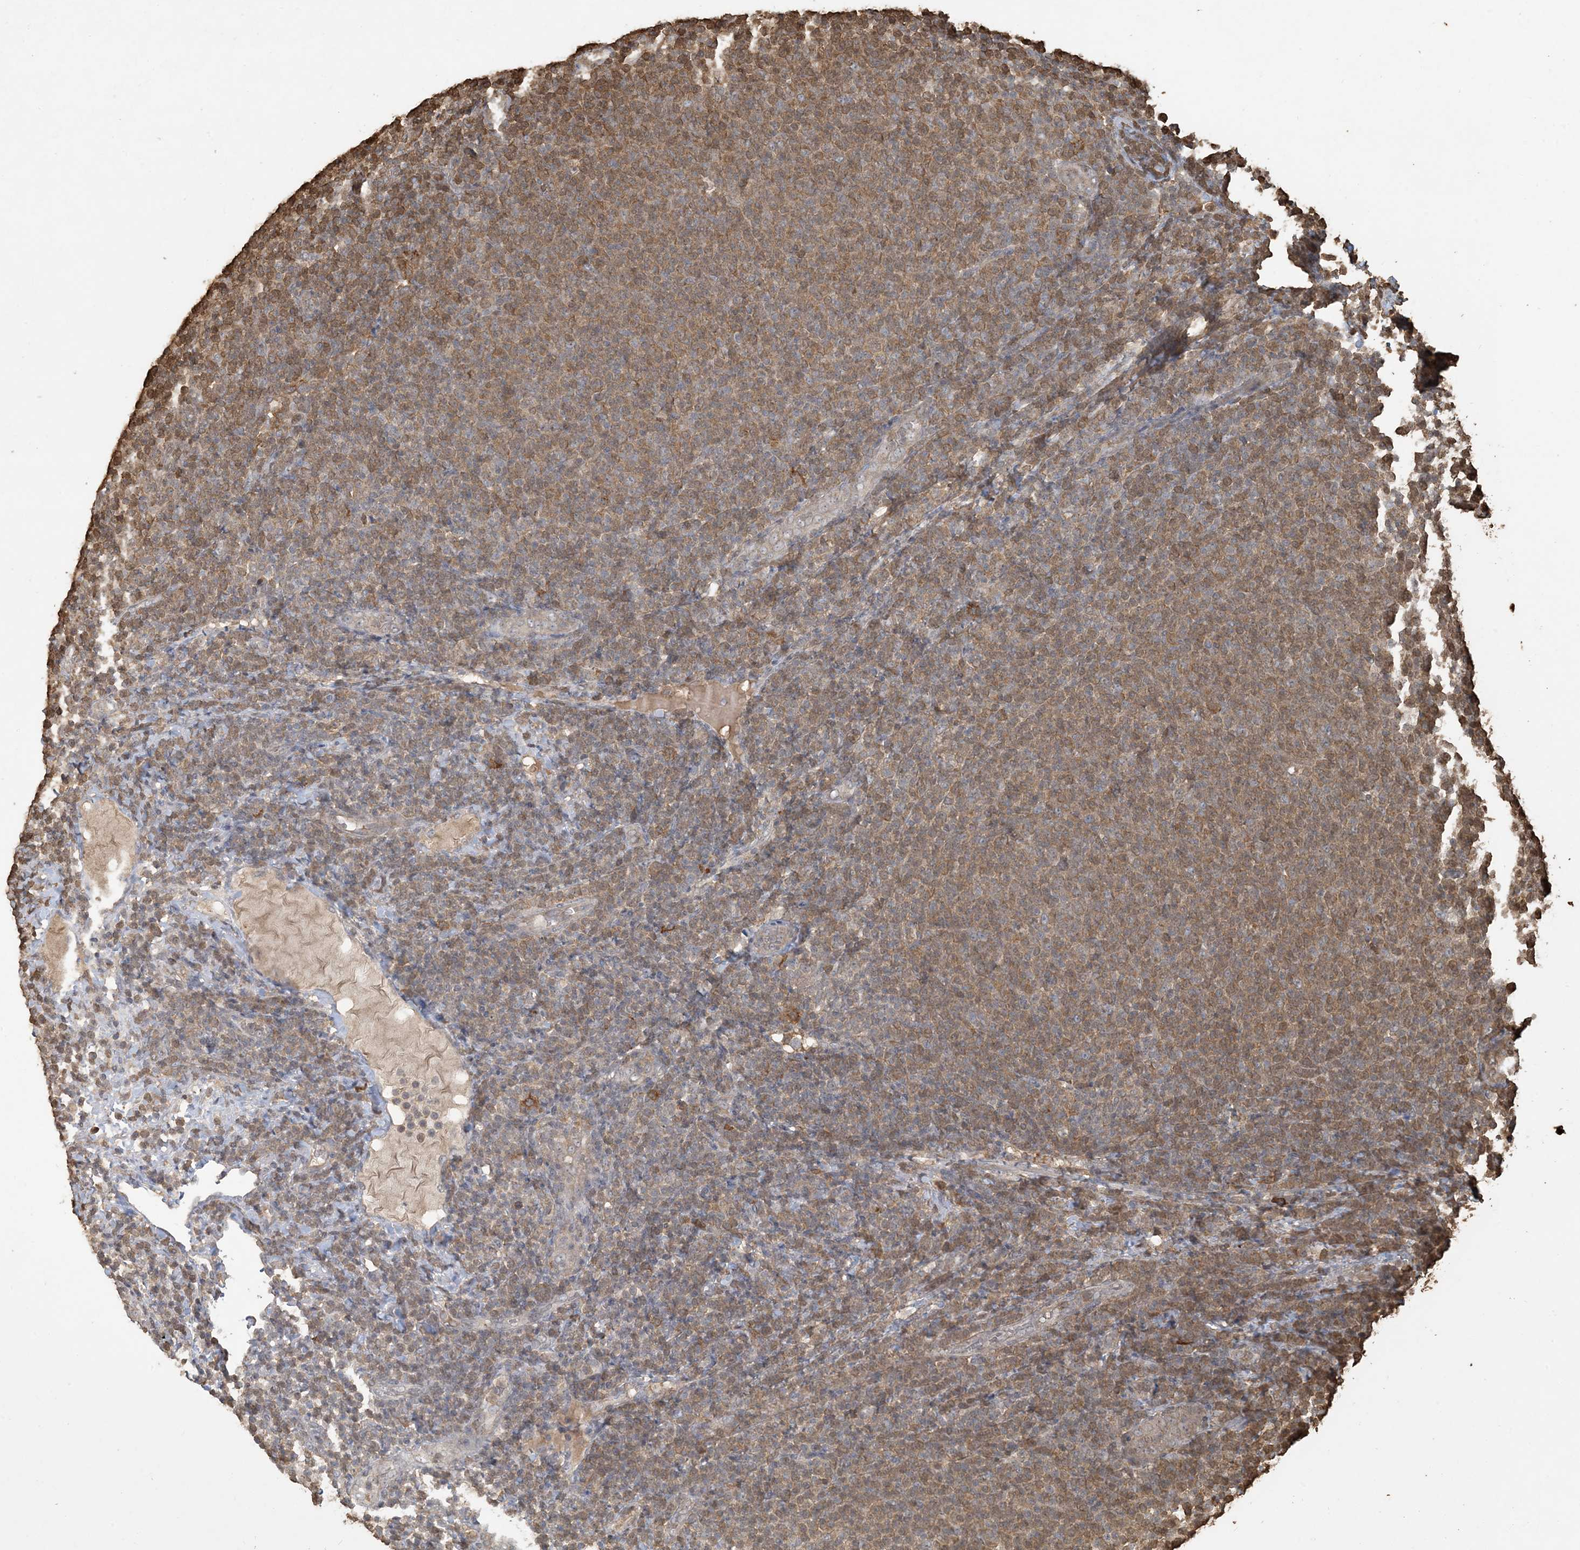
{"staining": {"intensity": "moderate", "quantity": ">75%", "location": "cytoplasmic/membranous"}, "tissue": "lymphoma", "cell_type": "Tumor cells", "image_type": "cancer", "snomed": [{"axis": "morphology", "description": "Malignant lymphoma, non-Hodgkin's type, Low grade"}, {"axis": "topography", "description": "Lymph node"}], "caption": "Immunohistochemistry of human malignant lymphoma, non-Hodgkin's type (low-grade) shows medium levels of moderate cytoplasmic/membranous staining in about >75% of tumor cells. The protein is stained brown, and the nuclei are stained in blue (DAB (3,3'-diaminobenzidine) IHC with brightfield microscopy, high magnification).", "gene": "TMSB4X", "patient": {"sex": "male", "age": 66}}